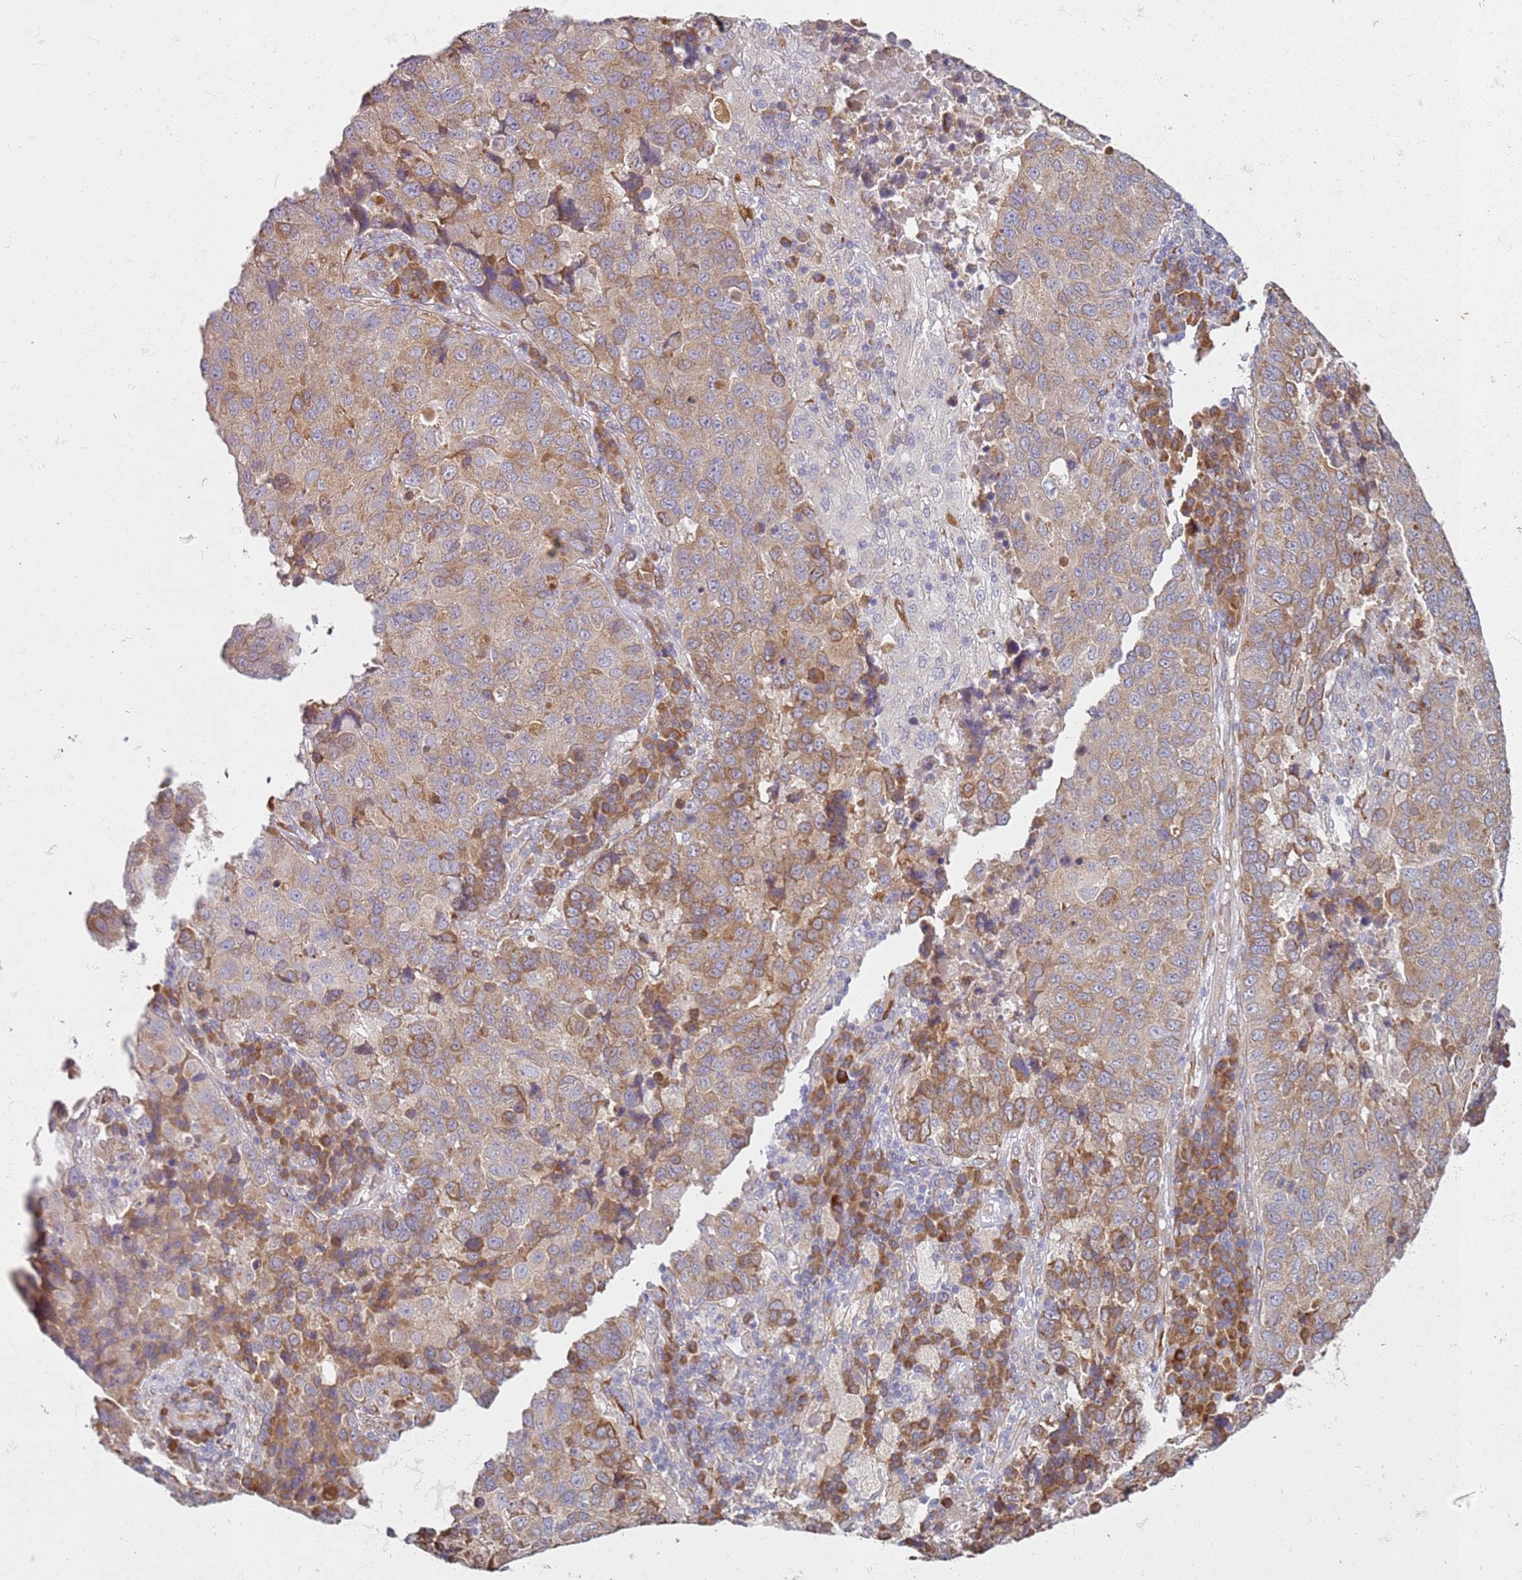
{"staining": {"intensity": "moderate", "quantity": ">75%", "location": "cytoplasmic/membranous"}, "tissue": "lung cancer", "cell_type": "Tumor cells", "image_type": "cancer", "snomed": [{"axis": "morphology", "description": "Squamous cell carcinoma, NOS"}, {"axis": "topography", "description": "Lung"}], "caption": "Protein staining reveals moderate cytoplasmic/membranous positivity in about >75% of tumor cells in squamous cell carcinoma (lung).", "gene": "ARFRP1", "patient": {"sex": "male", "age": 73}}